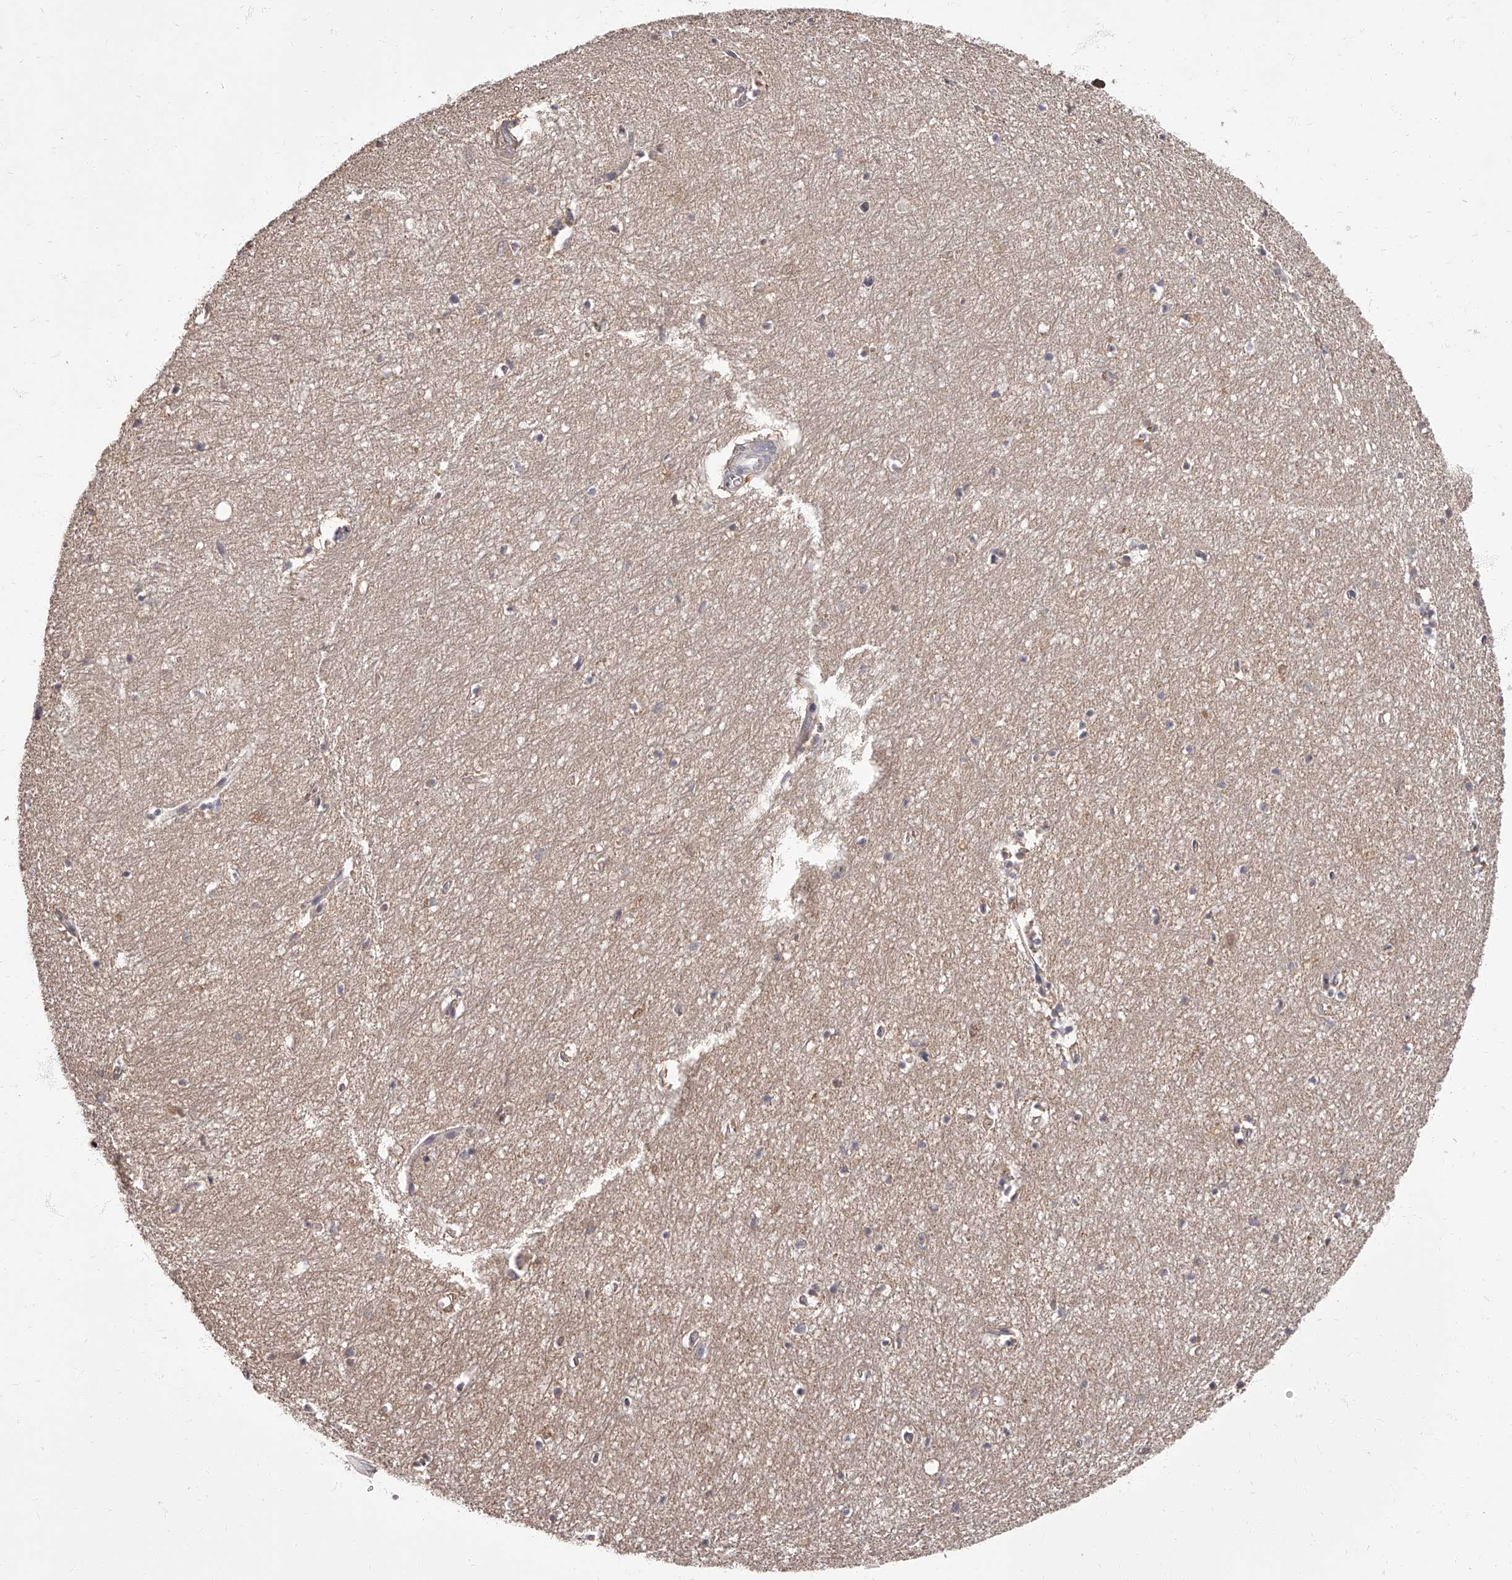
{"staining": {"intensity": "weak", "quantity": "<25%", "location": "cytoplasmic/membranous"}, "tissue": "hippocampus", "cell_type": "Glial cells", "image_type": "normal", "snomed": [{"axis": "morphology", "description": "Normal tissue, NOS"}, {"axis": "topography", "description": "Hippocampus"}], "caption": "DAB (3,3'-diaminobenzidine) immunohistochemical staining of benign hippocampus reveals no significant staining in glial cells.", "gene": "APEH", "patient": {"sex": "female", "age": 64}}